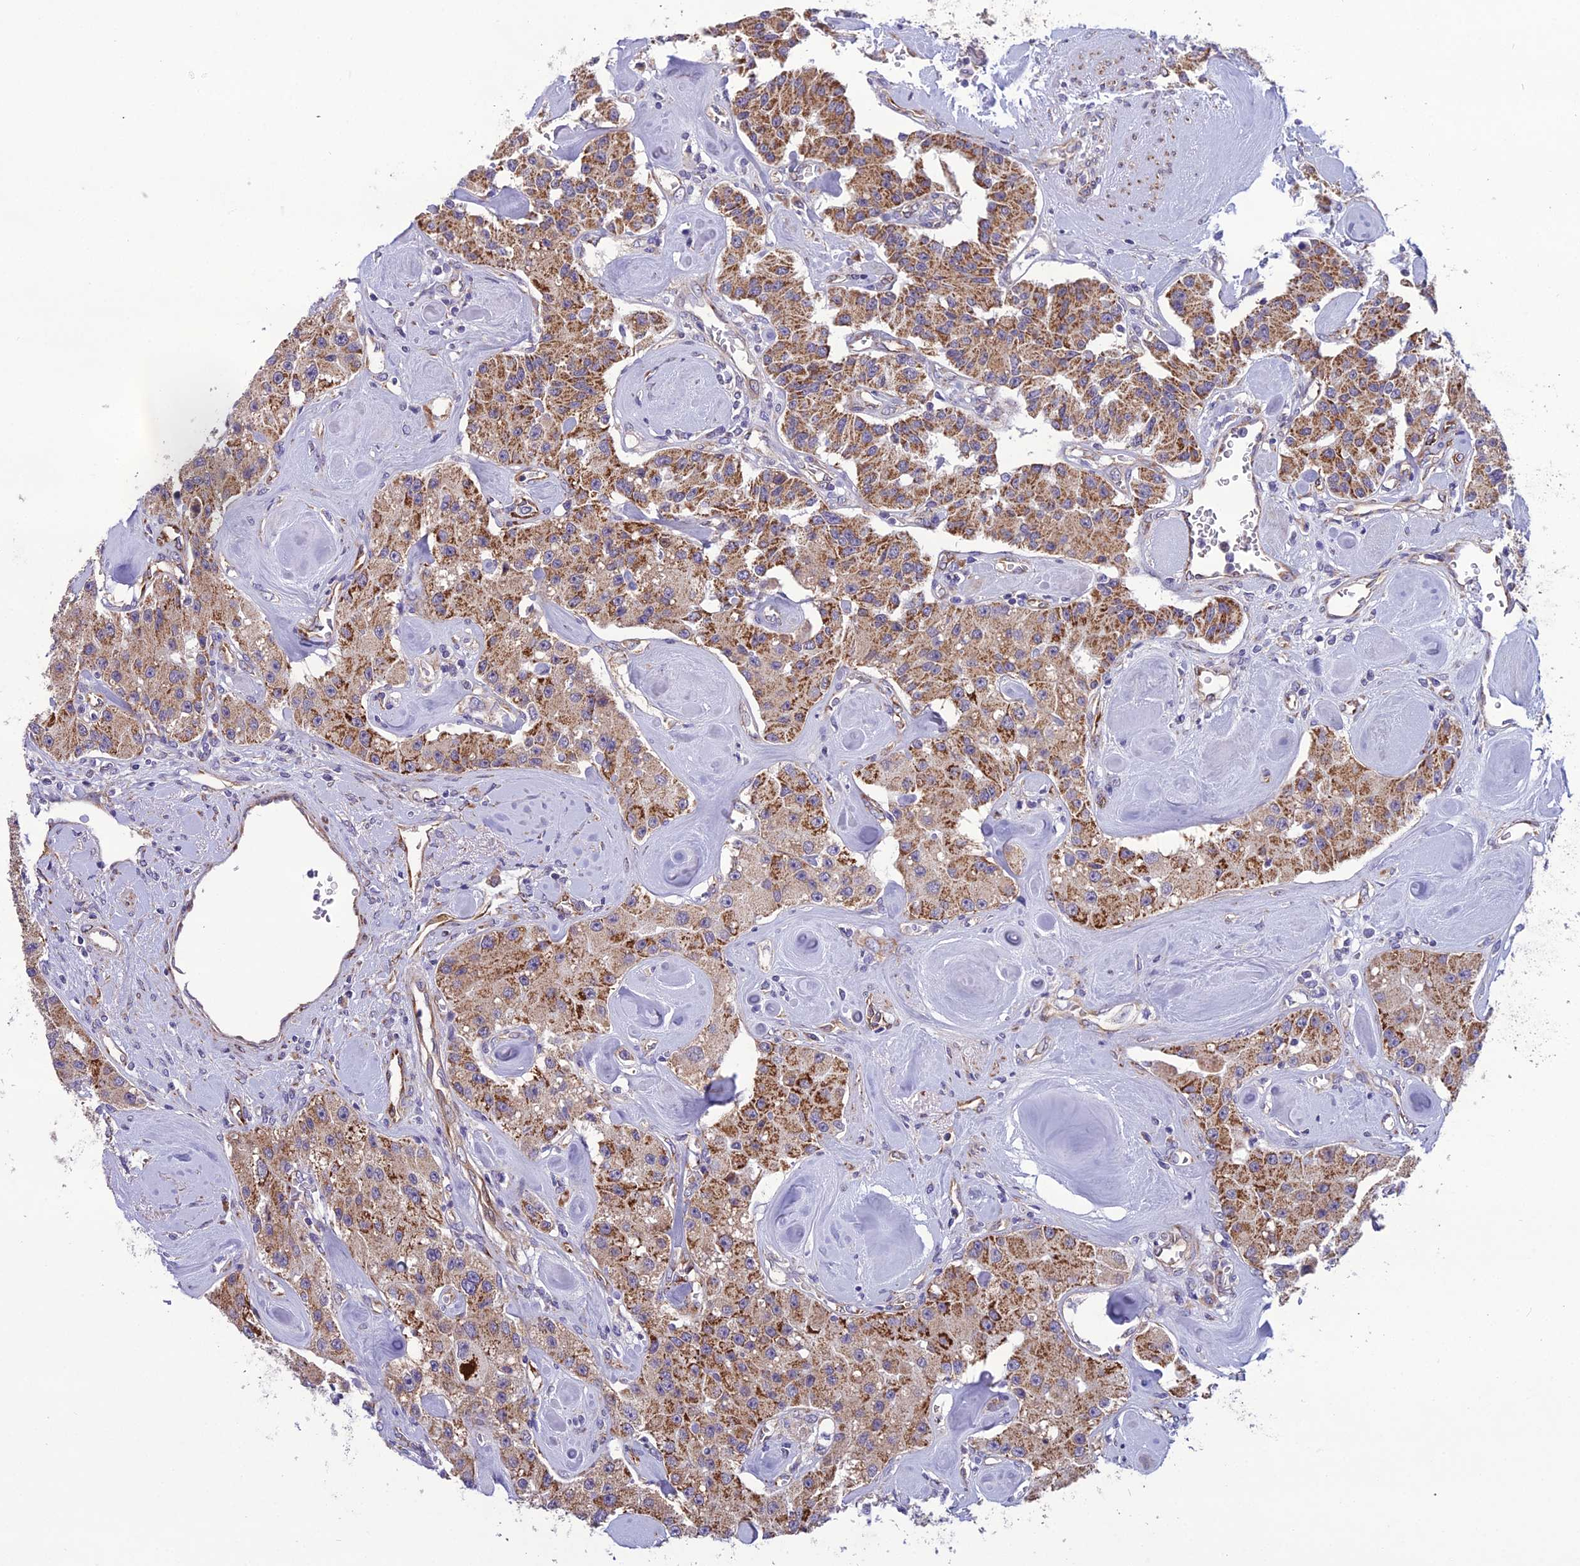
{"staining": {"intensity": "moderate", "quantity": ">75%", "location": "cytoplasmic/membranous"}, "tissue": "carcinoid", "cell_type": "Tumor cells", "image_type": "cancer", "snomed": [{"axis": "morphology", "description": "Carcinoid, malignant, NOS"}, {"axis": "topography", "description": "Pancreas"}], "caption": "Immunohistochemical staining of malignant carcinoid reveals moderate cytoplasmic/membranous protein staining in approximately >75% of tumor cells.", "gene": "NODAL", "patient": {"sex": "male", "age": 41}}